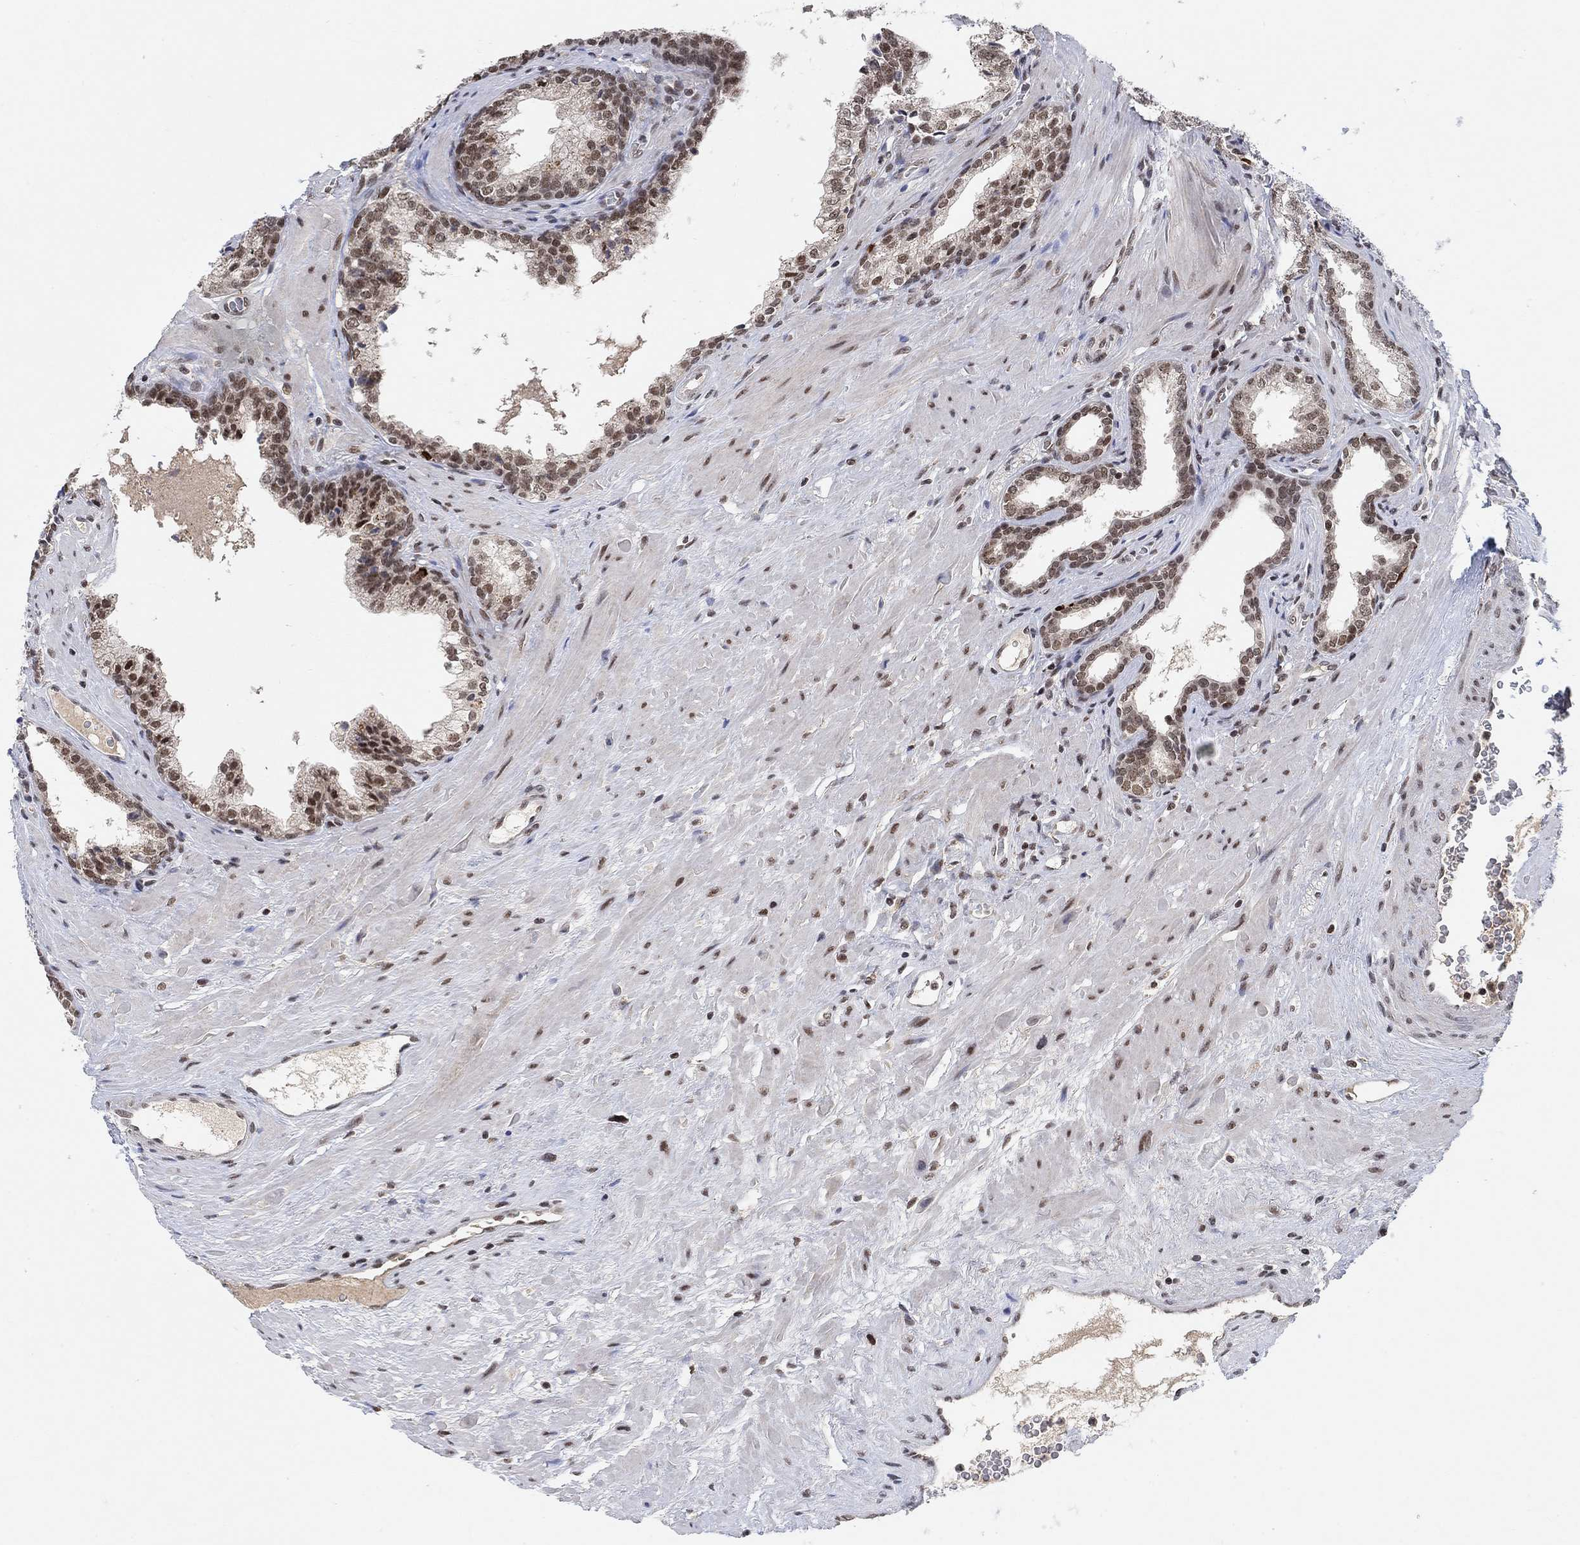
{"staining": {"intensity": "strong", "quantity": "25%-75%", "location": "nuclear"}, "tissue": "prostate cancer", "cell_type": "Tumor cells", "image_type": "cancer", "snomed": [{"axis": "morphology", "description": "Adenocarcinoma, NOS"}, {"axis": "topography", "description": "Prostate"}], "caption": "Strong nuclear staining is appreciated in approximately 25%-75% of tumor cells in prostate cancer (adenocarcinoma).", "gene": "THAP8", "patient": {"sex": "male", "age": 66}}